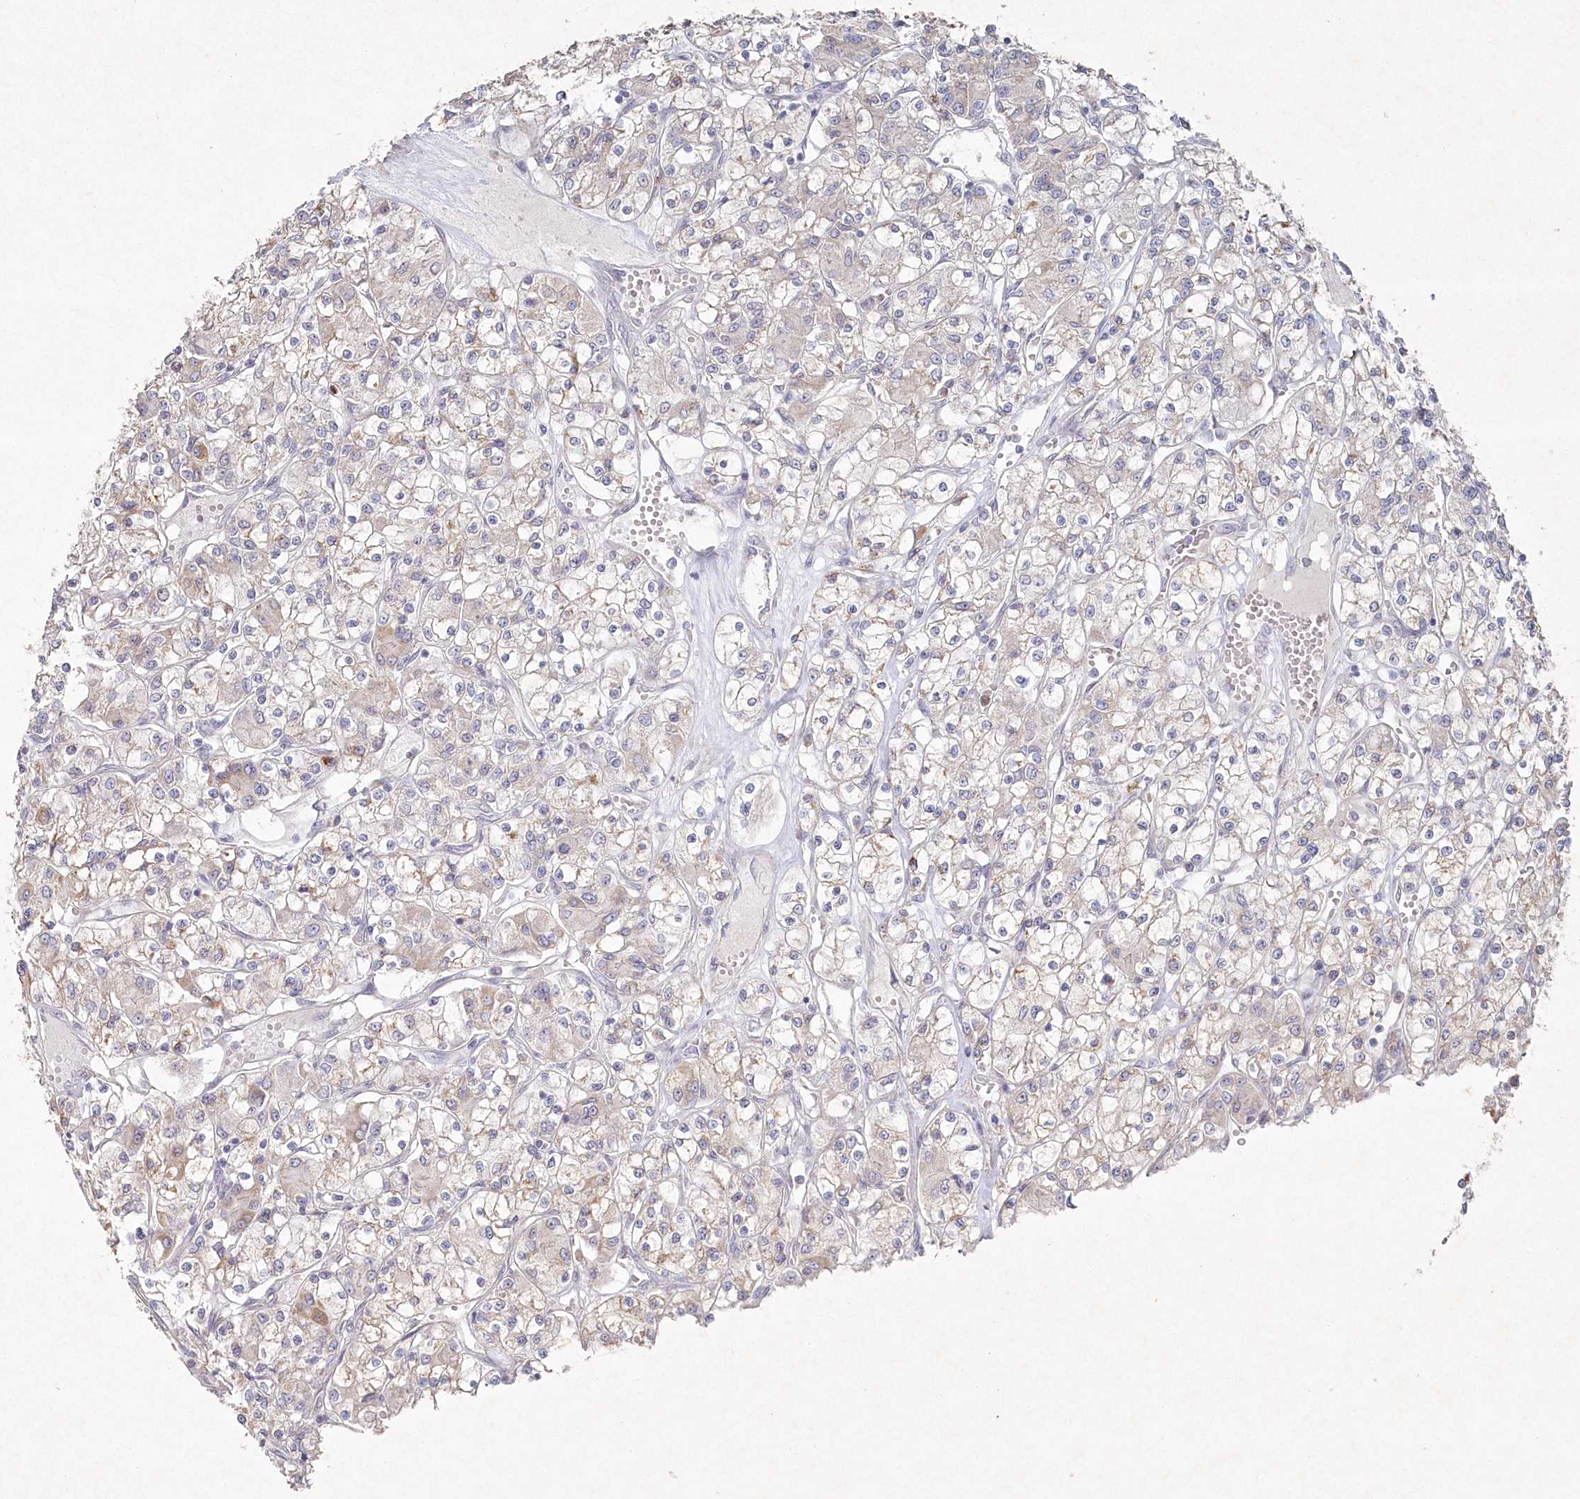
{"staining": {"intensity": "negative", "quantity": "none", "location": "none"}, "tissue": "renal cancer", "cell_type": "Tumor cells", "image_type": "cancer", "snomed": [{"axis": "morphology", "description": "Adenocarcinoma, NOS"}, {"axis": "topography", "description": "Kidney"}], "caption": "A photomicrograph of human renal cancer (adenocarcinoma) is negative for staining in tumor cells. (DAB (3,3'-diaminobenzidine) immunohistochemistry visualized using brightfield microscopy, high magnification).", "gene": "TGFBRAP1", "patient": {"sex": "female", "age": 59}}